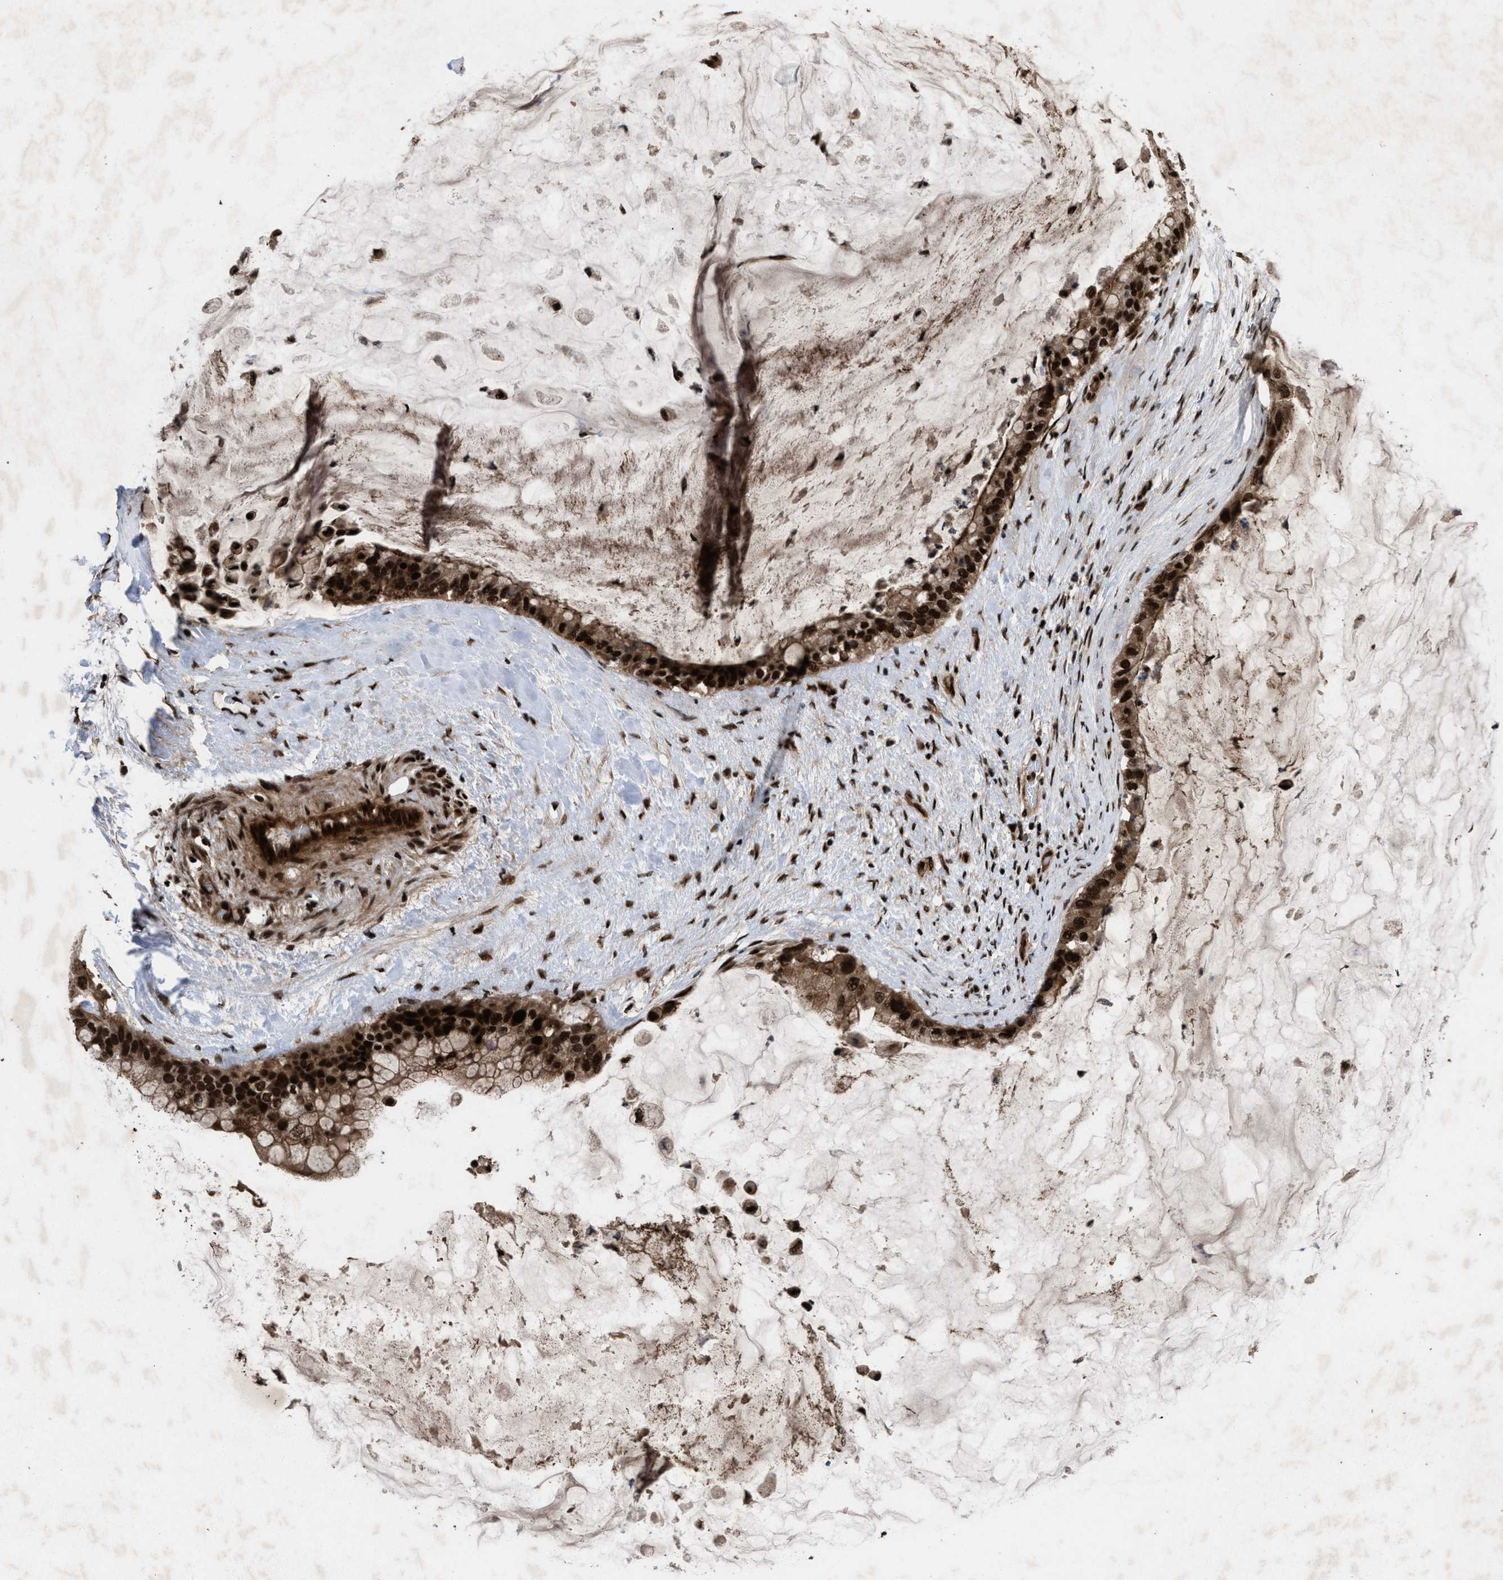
{"staining": {"intensity": "strong", "quantity": ">75%", "location": "cytoplasmic/membranous,nuclear"}, "tissue": "pancreatic cancer", "cell_type": "Tumor cells", "image_type": "cancer", "snomed": [{"axis": "morphology", "description": "Adenocarcinoma, NOS"}, {"axis": "topography", "description": "Pancreas"}], "caption": "A histopathology image of adenocarcinoma (pancreatic) stained for a protein shows strong cytoplasmic/membranous and nuclear brown staining in tumor cells.", "gene": "WIZ", "patient": {"sex": "male", "age": 41}}